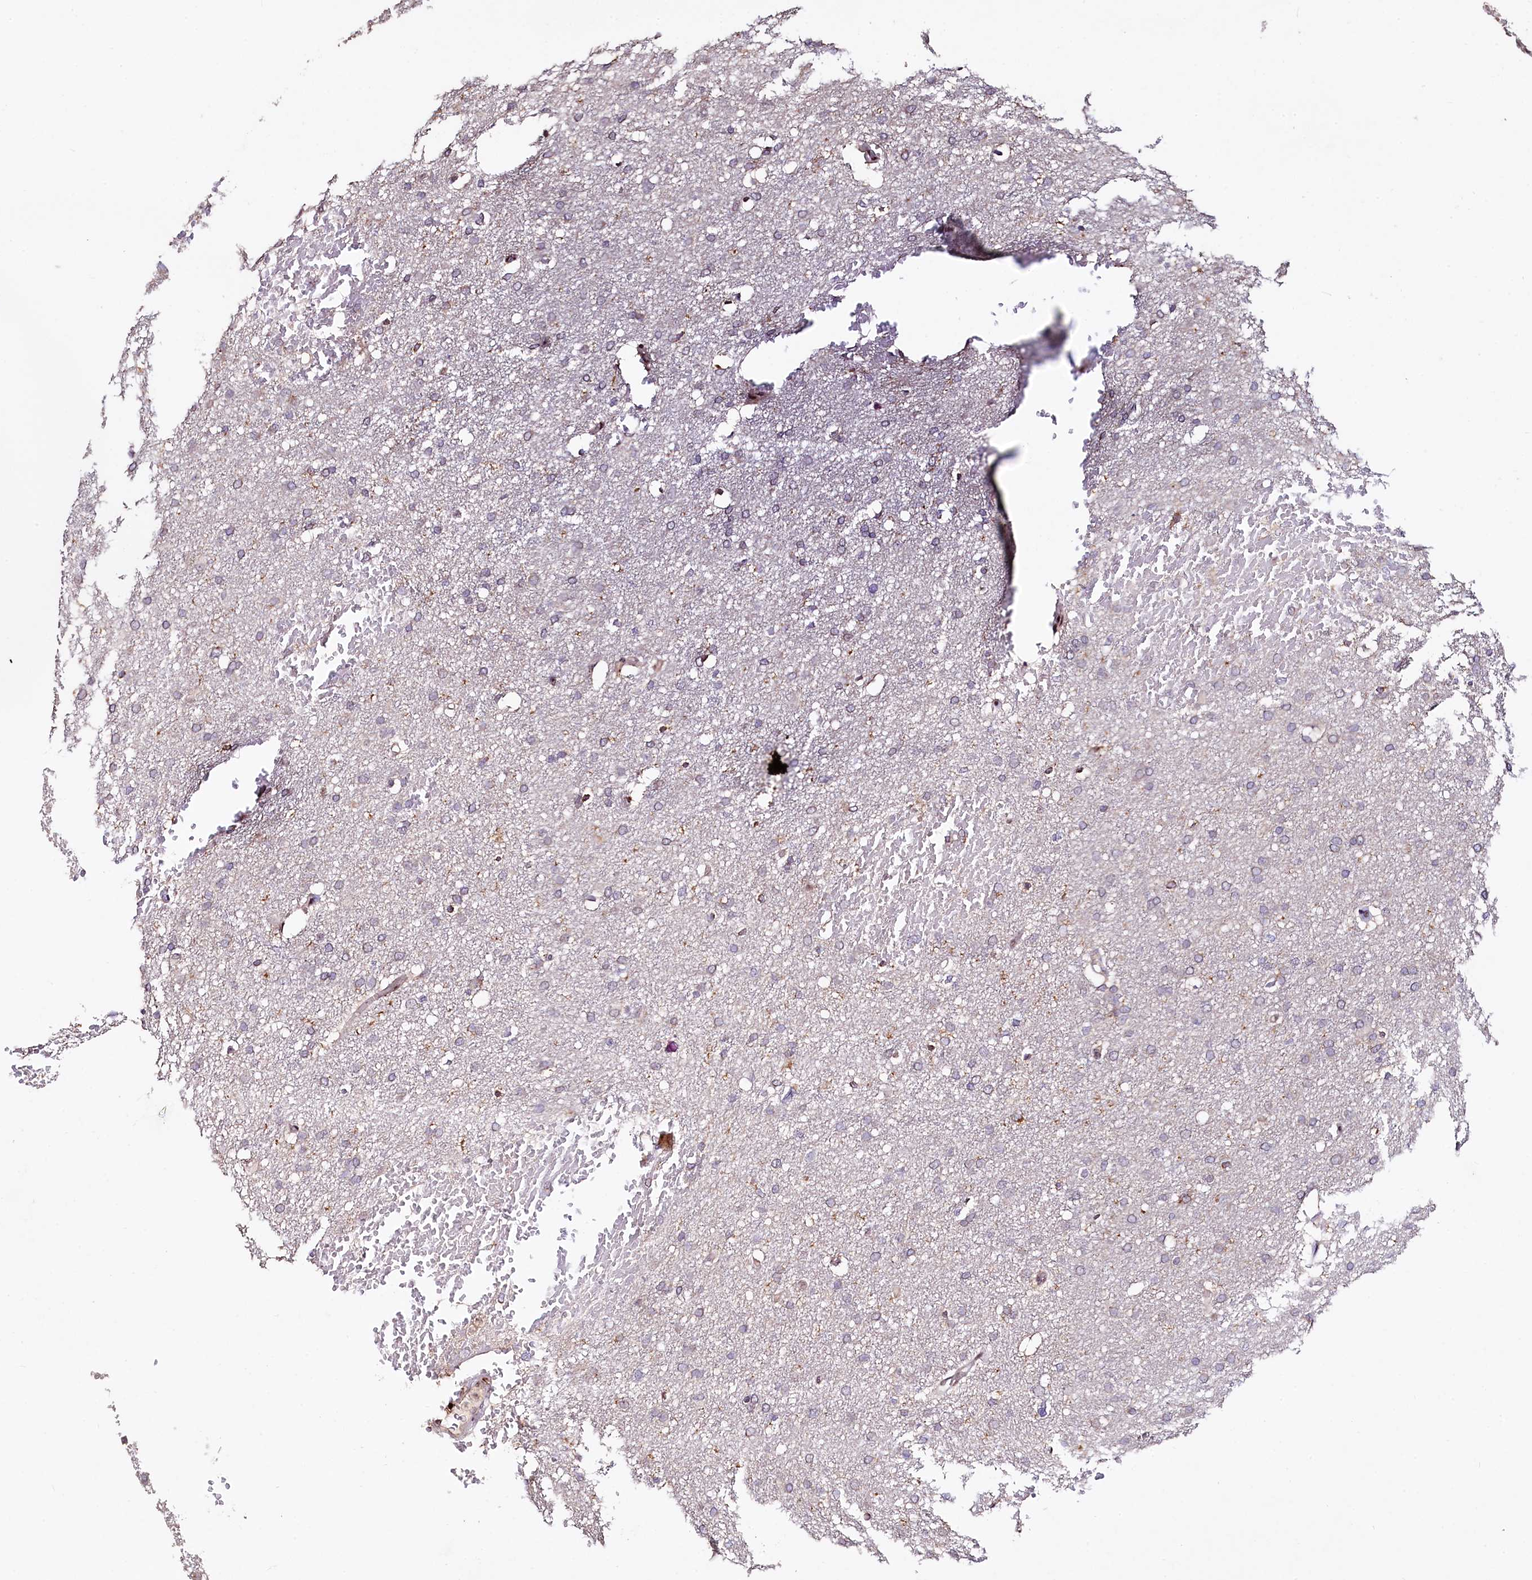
{"staining": {"intensity": "weak", "quantity": "<25%", "location": "cytoplasmic/membranous"}, "tissue": "glioma", "cell_type": "Tumor cells", "image_type": "cancer", "snomed": [{"axis": "morphology", "description": "Glioma, malignant, High grade"}, {"axis": "topography", "description": "Cerebral cortex"}], "caption": "The immunohistochemistry histopathology image has no significant positivity in tumor cells of glioma tissue.", "gene": "C5orf15", "patient": {"sex": "female", "age": 36}}